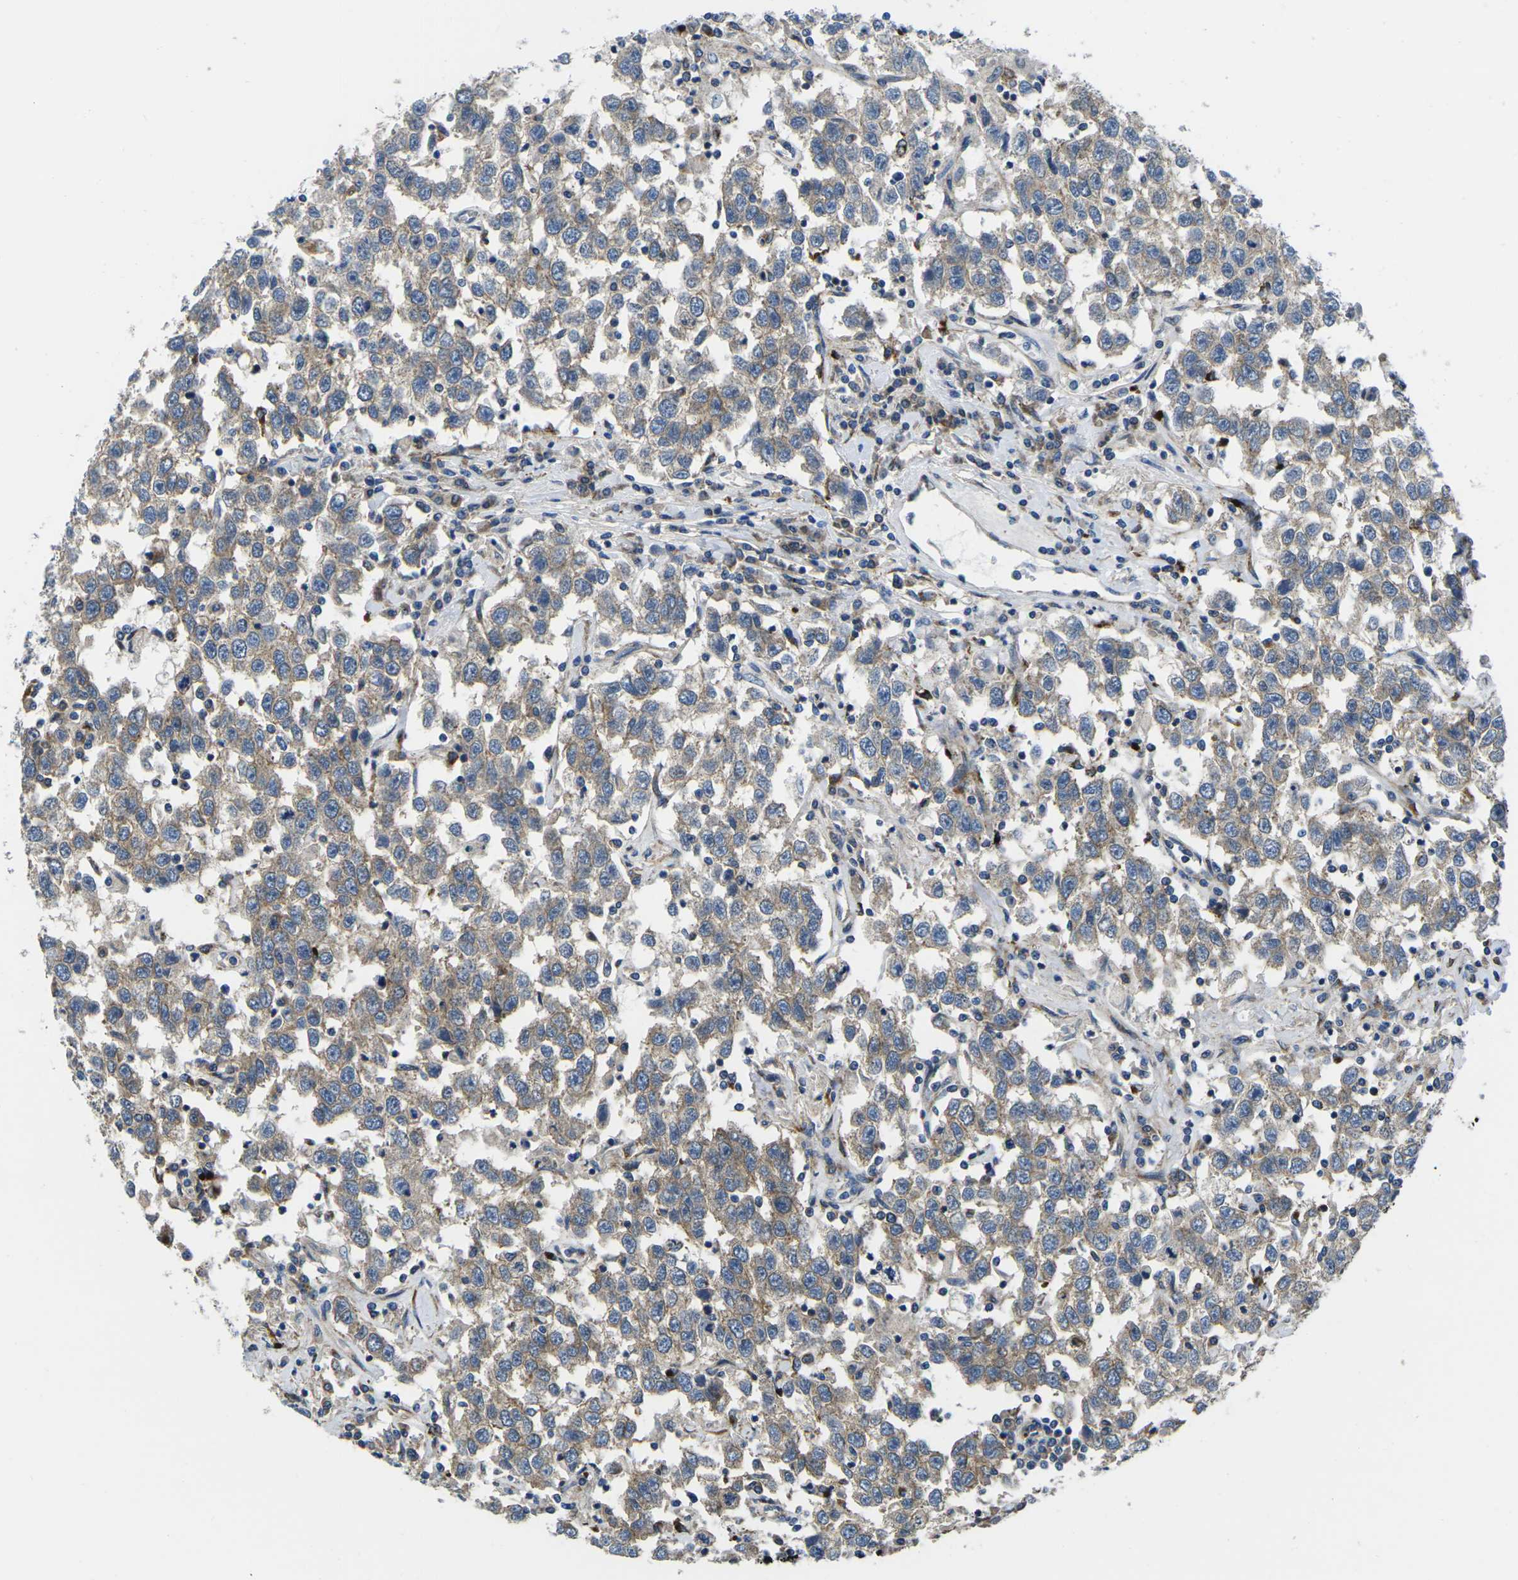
{"staining": {"intensity": "weak", "quantity": ">75%", "location": "cytoplasmic/membranous"}, "tissue": "testis cancer", "cell_type": "Tumor cells", "image_type": "cancer", "snomed": [{"axis": "morphology", "description": "Seminoma, NOS"}, {"axis": "topography", "description": "Testis"}], "caption": "Protein staining of testis cancer tissue demonstrates weak cytoplasmic/membranous expression in approximately >75% of tumor cells.", "gene": "DLG1", "patient": {"sex": "male", "age": 41}}